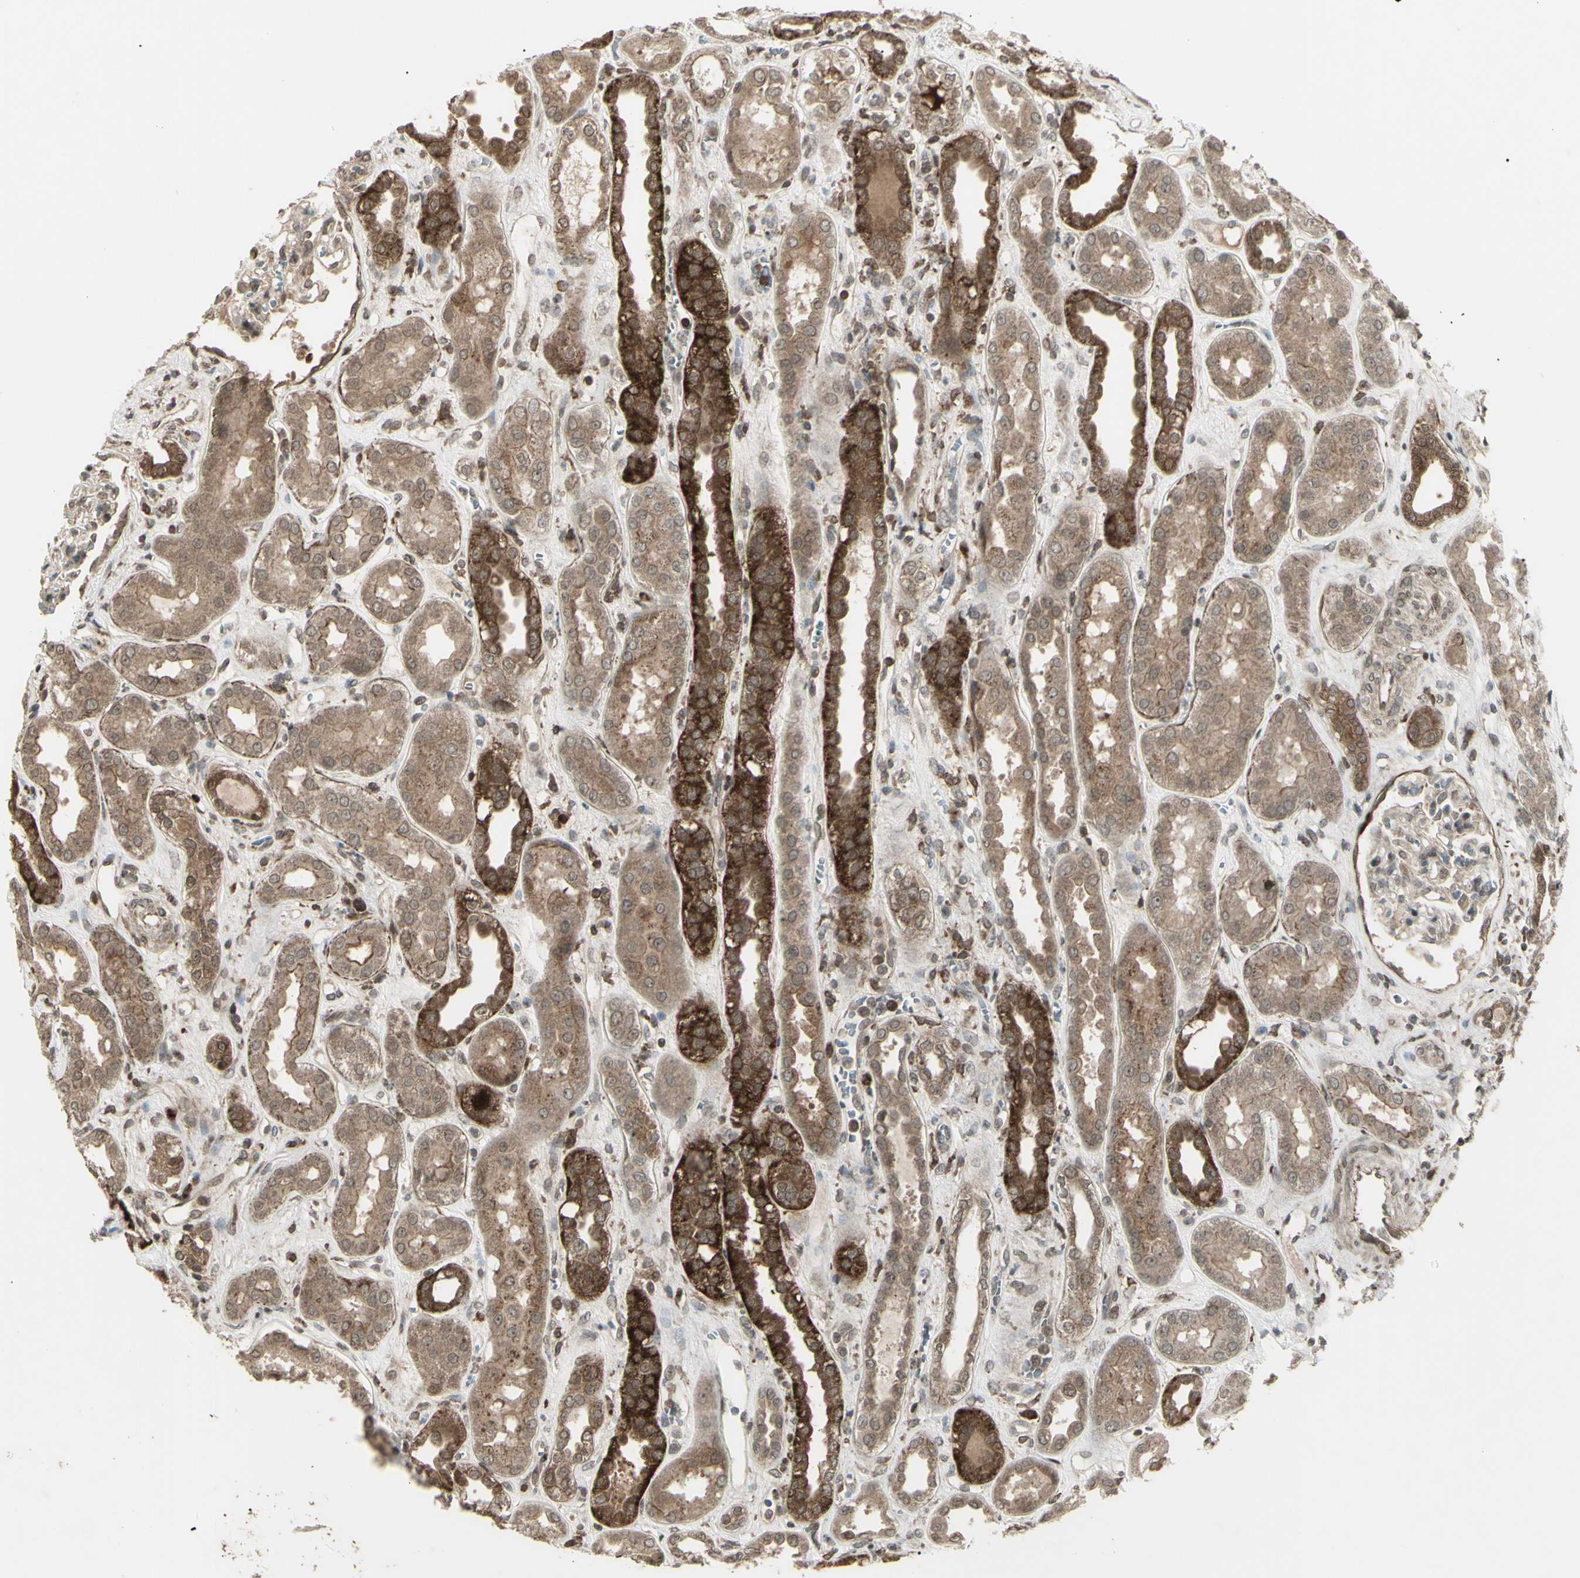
{"staining": {"intensity": "weak", "quantity": "25%-75%", "location": "cytoplasmic/membranous,nuclear"}, "tissue": "kidney", "cell_type": "Cells in glomeruli", "image_type": "normal", "snomed": [{"axis": "morphology", "description": "Normal tissue, NOS"}, {"axis": "topography", "description": "Kidney"}], "caption": "Kidney was stained to show a protein in brown. There is low levels of weak cytoplasmic/membranous,nuclear expression in about 25%-75% of cells in glomeruli. (DAB (3,3'-diaminobenzidine) = brown stain, brightfield microscopy at high magnification).", "gene": "BLNK", "patient": {"sex": "male", "age": 59}}